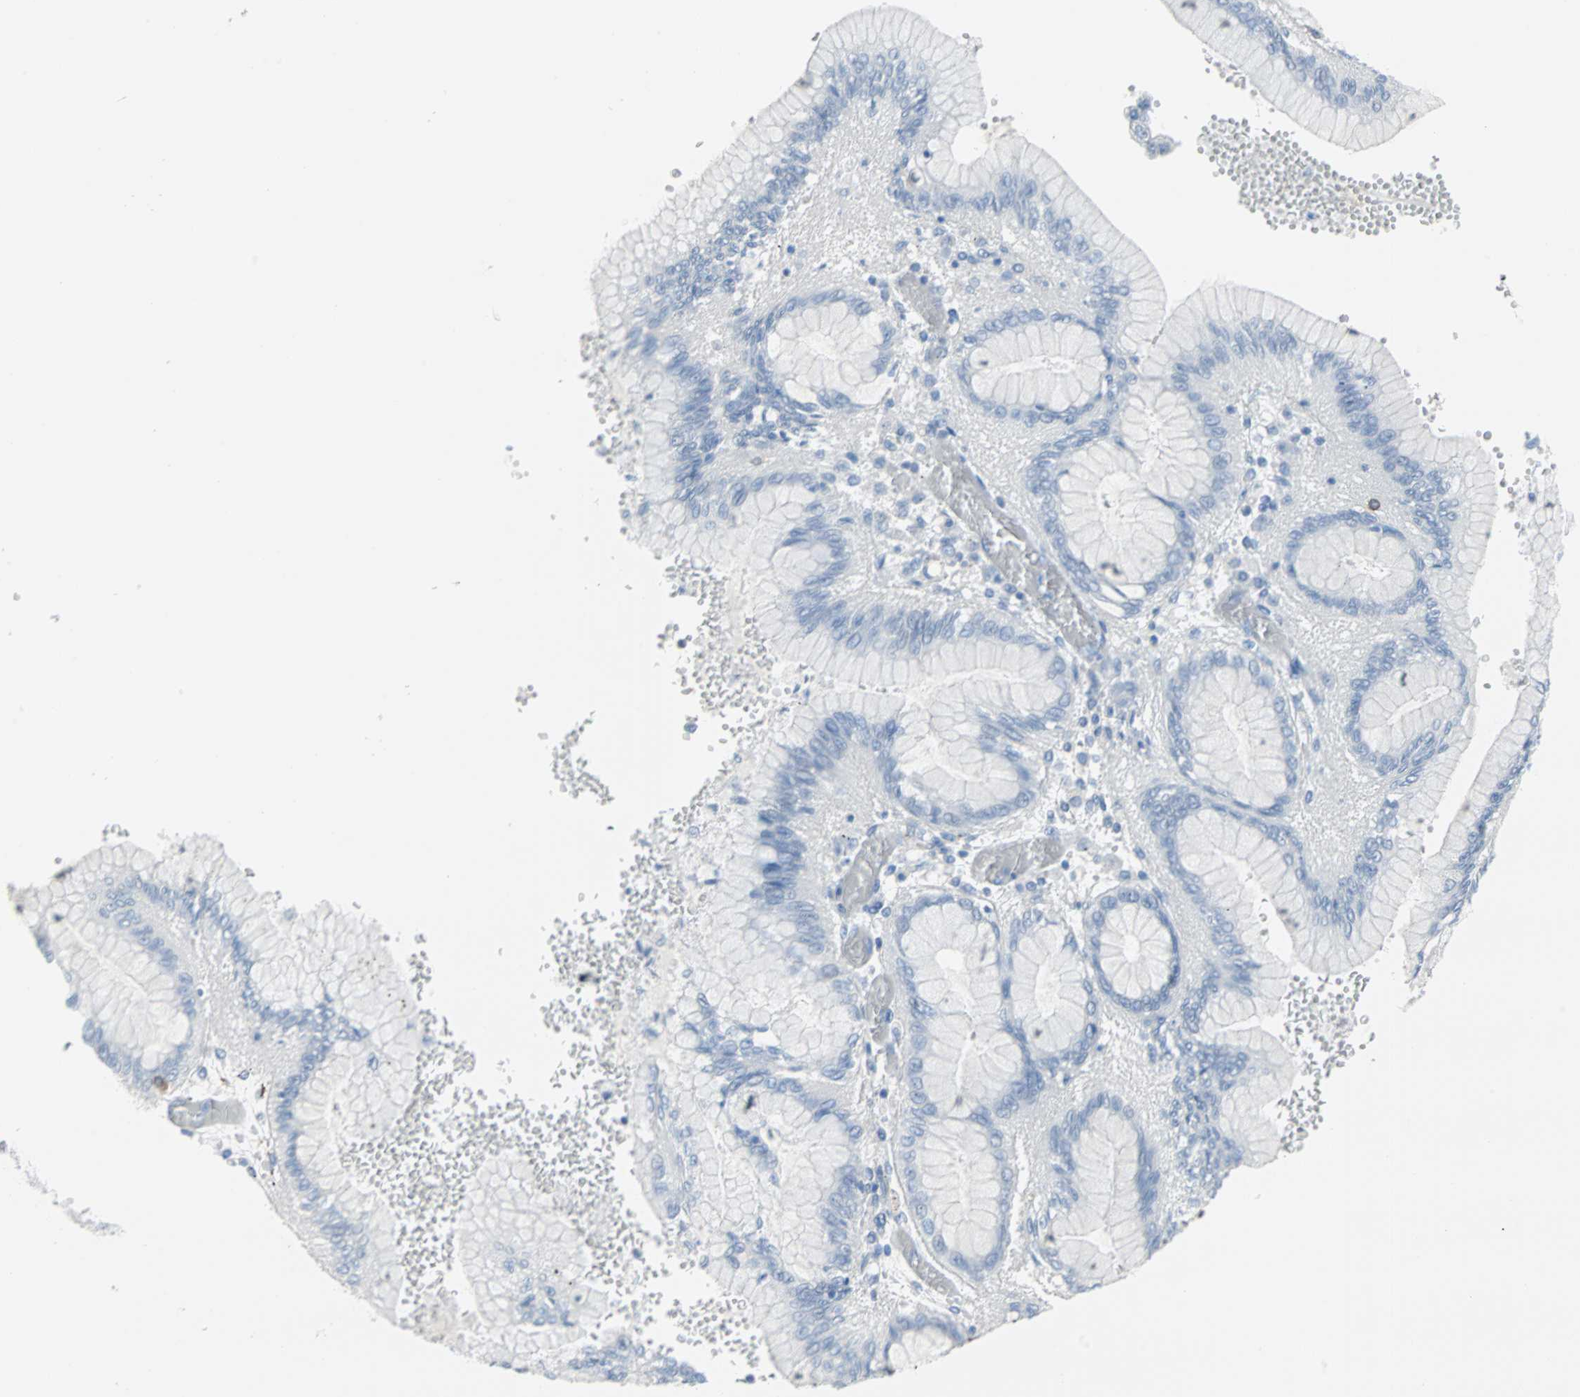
{"staining": {"intensity": "negative", "quantity": "none", "location": "none"}, "tissue": "stomach cancer", "cell_type": "Tumor cells", "image_type": "cancer", "snomed": [{"axis": "morphology", "description": "Normal tissue, NOS"}, {"axis": "morphology", "description": "Adenocarcinoma, NOS"}, {"axis": "topography", "description": "Stomach, upper"}, {"axis": "topography", "description": "Stomach"}], "caption": "A micrograph of human stomach adenocarcinoma is negative for staining in tumor cells.", "gene": "STX1A", "patient": {"sex": "male", "age": 76}}